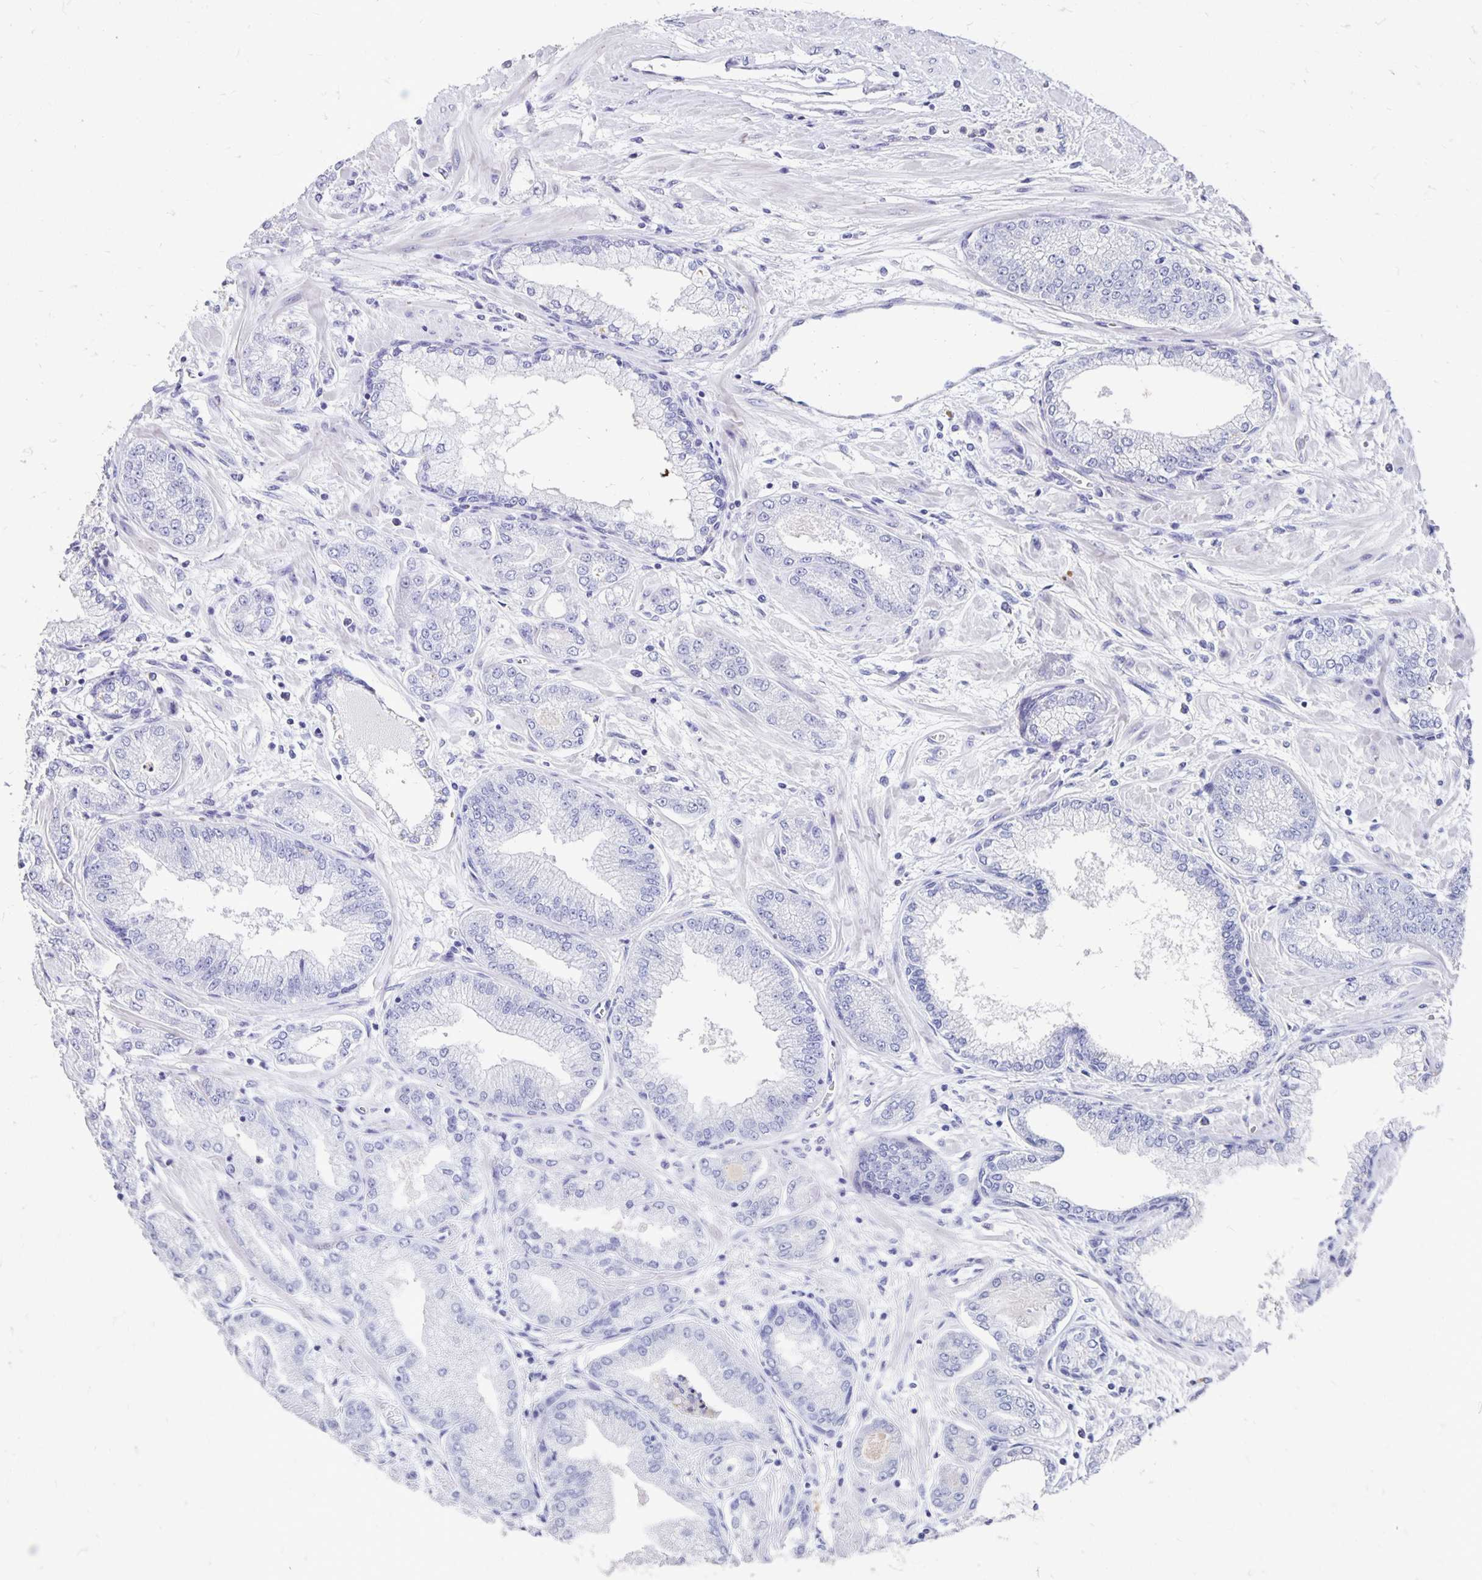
{"staining": {"intensity": "negative", "quantity": "none", "location": "none"}, "tissue": "prostate cancer", "cell_type": "Tumor cells", "image_type": "cancer", "snomed": [{"axis": "morphology", "description": "Adenocarcinoma, Low grade"}, {"axis": "topography", "description": "Prostate"}], "caption": "Immunohistochemistry (IHC) histopathology image of human low-grade adenocarcinoma (prostate) stained for a protein (brown), which displays no staining in tumor cells.", "gene": "DYNLT4", "patient": {"sex": "male", "age": 55}}